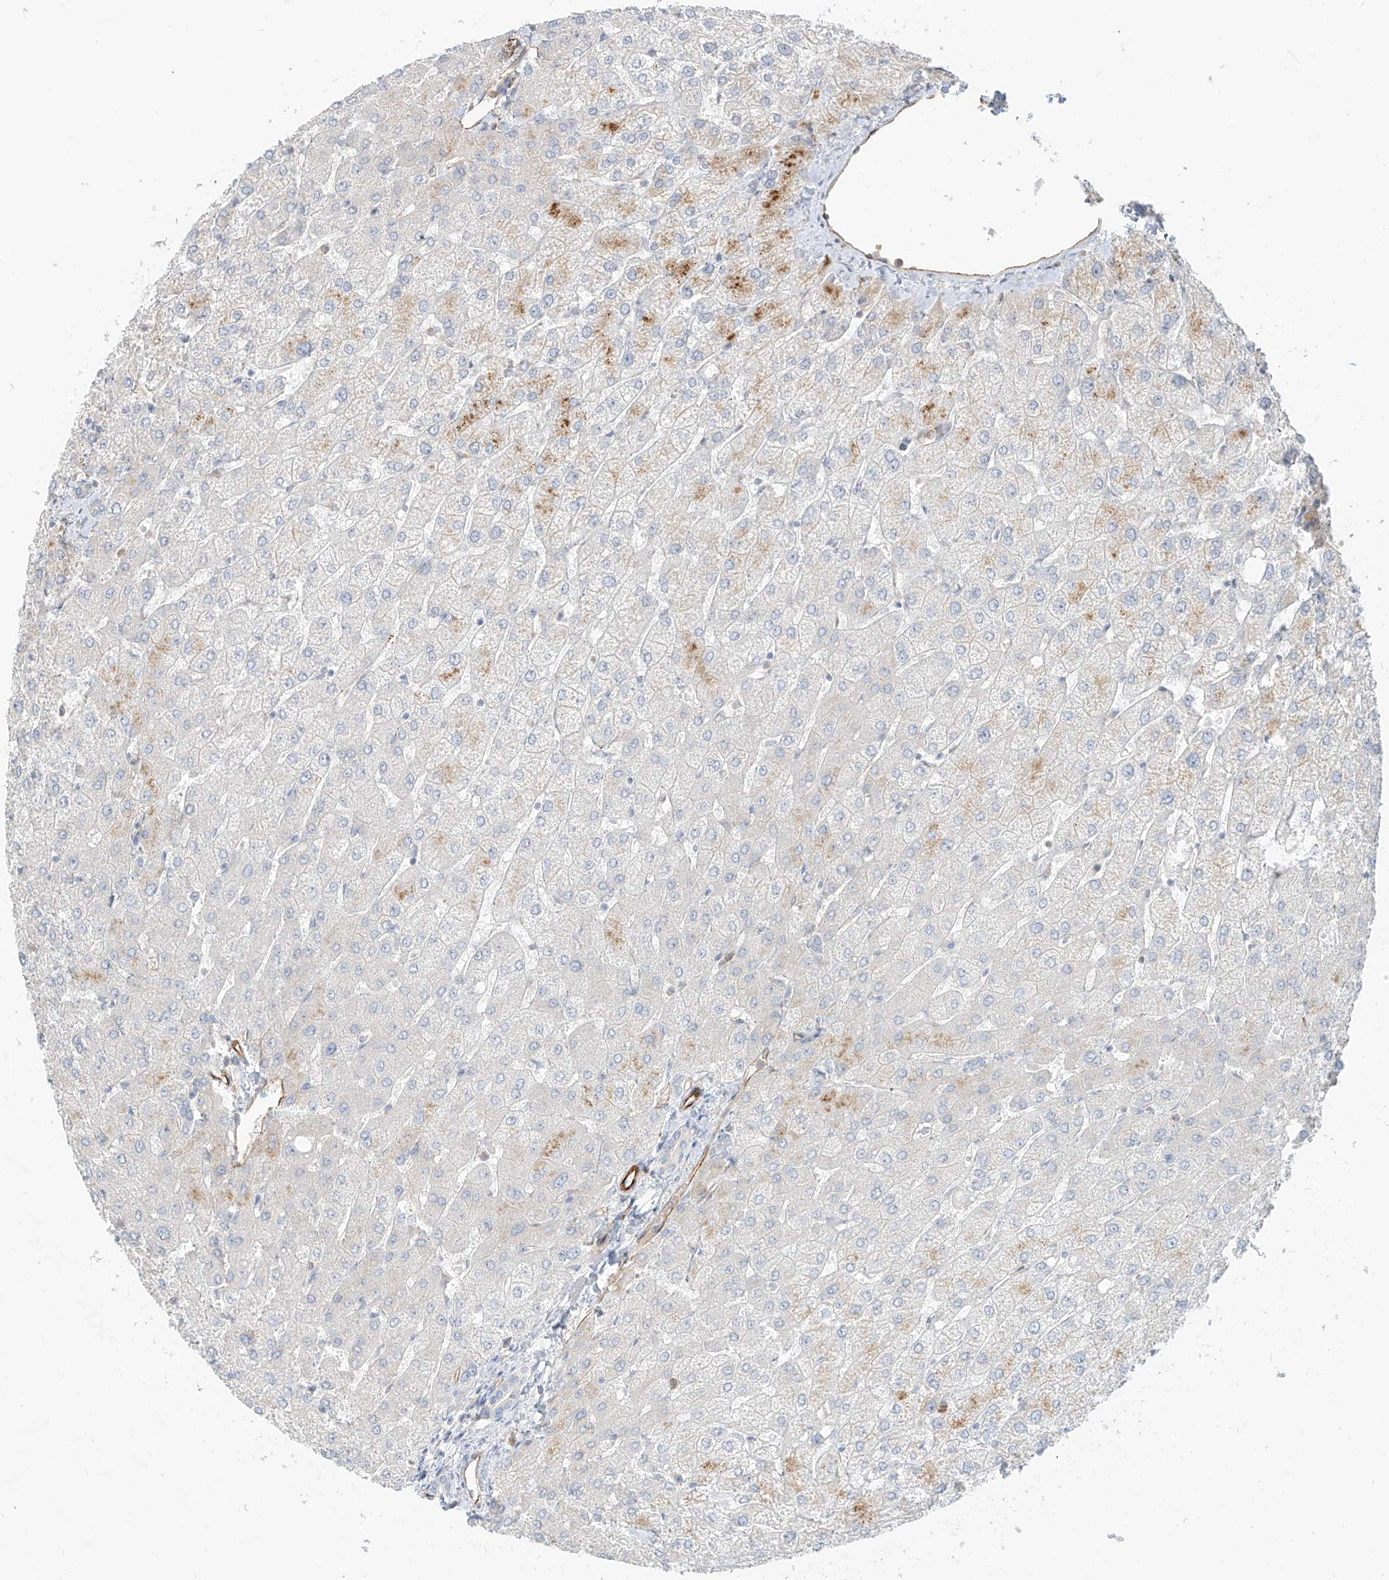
{"staining": {"intensity": "negative", "quantity": "none", "location": "none"}, "tissue": "liver", "cell_type": "Cholangiocytes", "image_type": "normal", "snomed": [{"axis": "morphology", "description": "Normal tissue, NOS"}, {"axis": "topography", "description": "Liver"}], "caption": "Immunohistochemistry of unremarkable human liver displays no staining in cholangiocytes.", "gene": "C2orf42", "patient": {"sex": "female", "age": 54}}